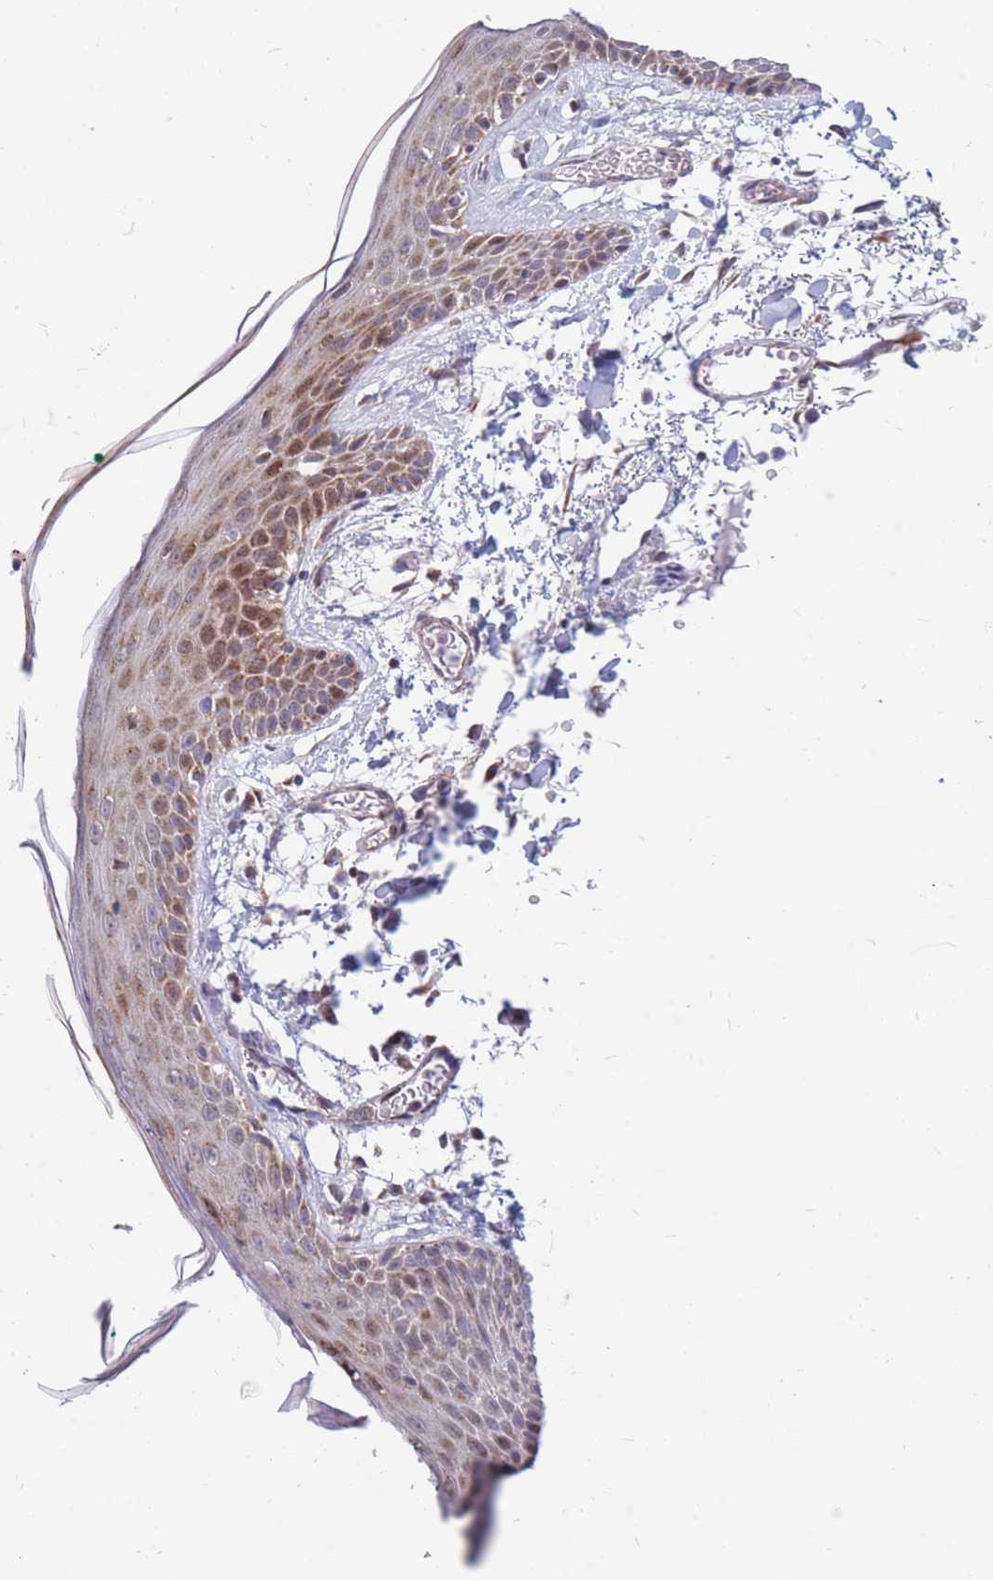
{"staining": {"intensity": "moderate", "quantity": "25%-75%", "location": "cytoplasmic/membranous"}, "tissue": "skin", "cell_type": "Fibroblasts", "image_type": "normal", "snomed": [{"axis": "morphology", "description": "Normal tissue, NOS"}, {"axis": "topography", "description": "Skin"}], "caption": "A photomicrograph of human skin stained for a protein exhibits moderate cytoplasmic/membranous brown staining in fibroblasts. (Brightfield microscopy of DAB IHC at high magnification).", "gene": "HSPE1", "patient": {"sex": "male", "age": 79}}